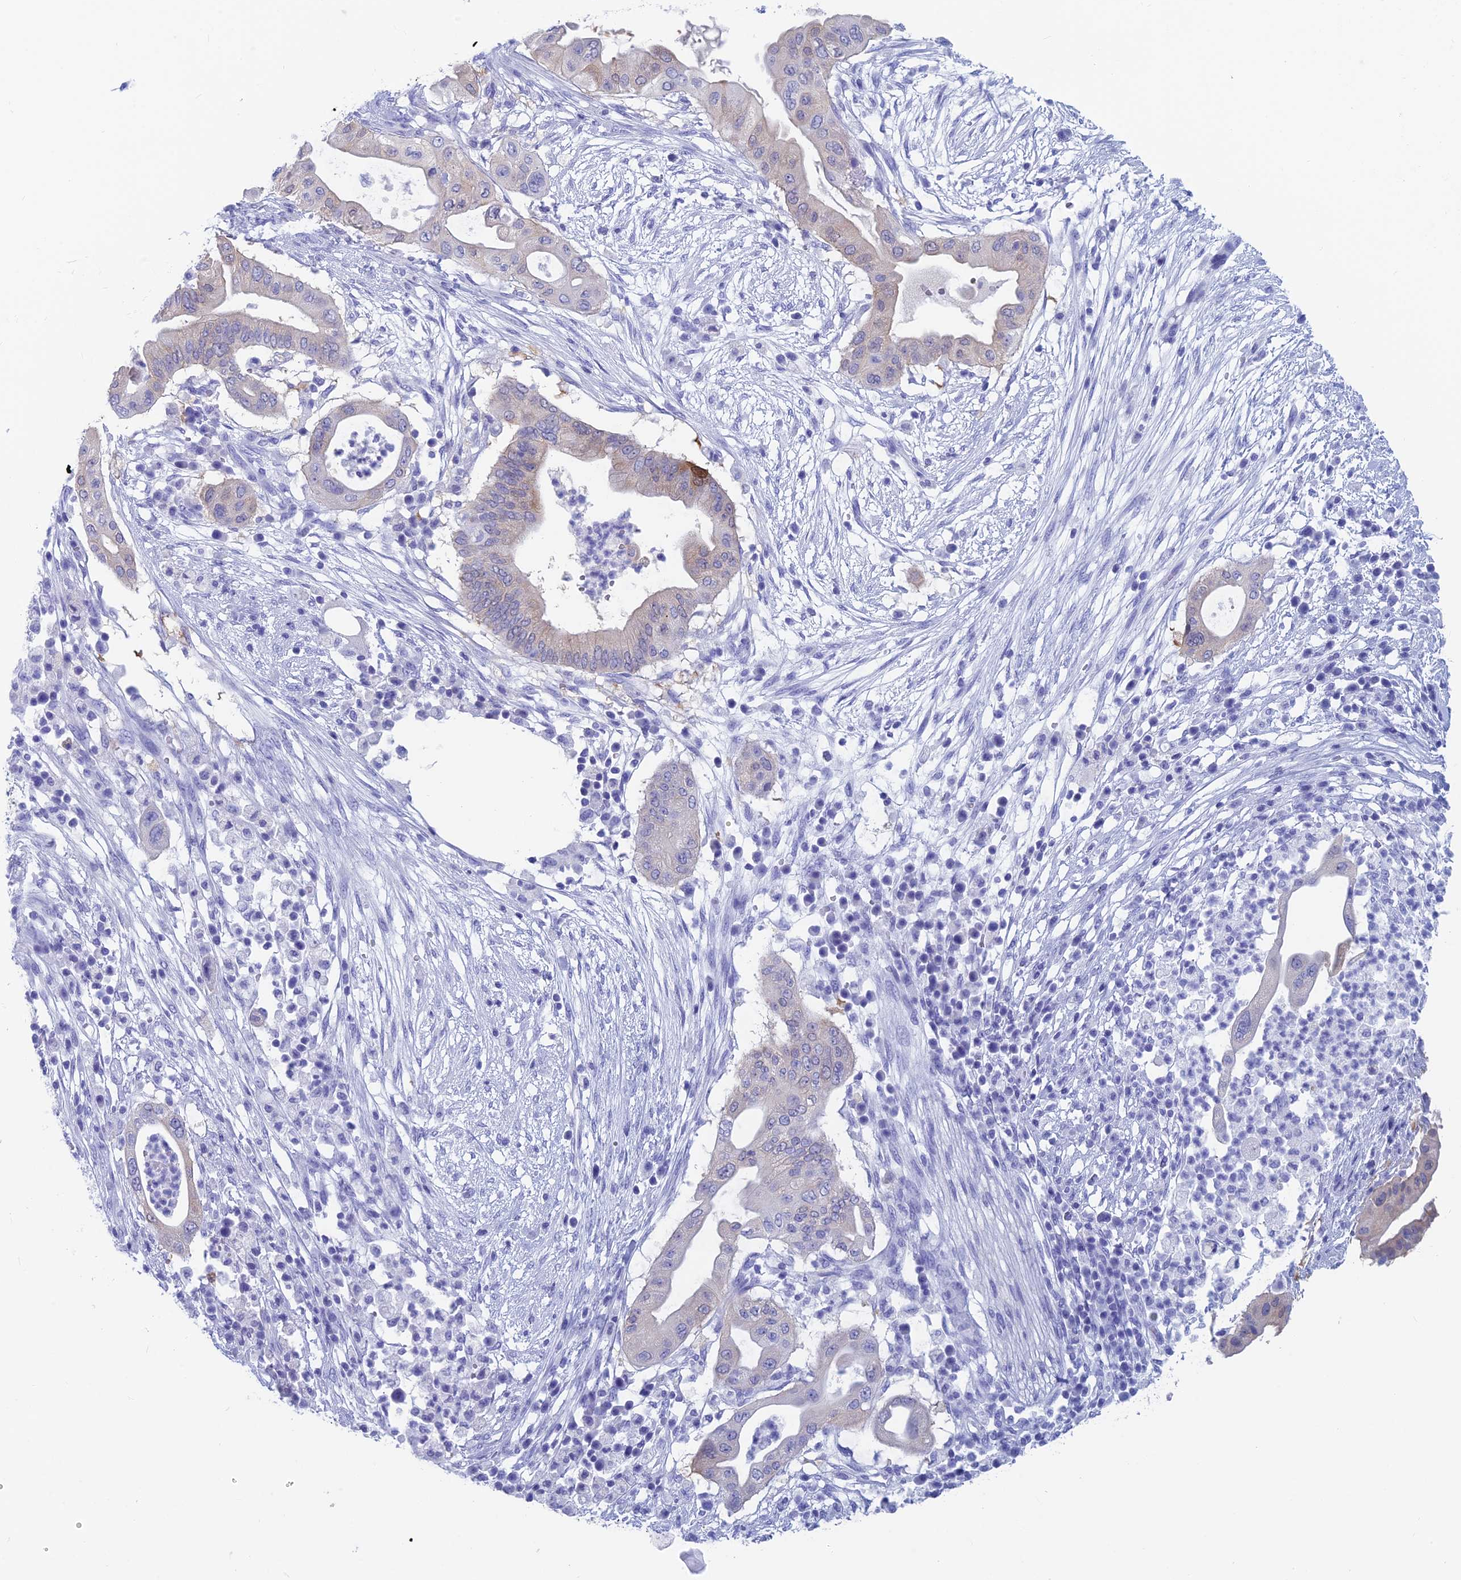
{"staining": {"intensity": "negative", "quantity": "none", "location": "none"}, "tissue": "pancreatic cancer", "cell_type": "Tumor cells", "image_type": "cancer", "snomed": [{"axis": "morphology", "description": "Adenocarcinoma, NOS"}, {"axis": "topography", "description": "Pancreas"}], "caption": "The IHC photomicrograph has no significant expression in tumor cells of pancreatic cancer tissue.", "gene": "CAPS", "patient": {"sex": "male", "age": 68}}